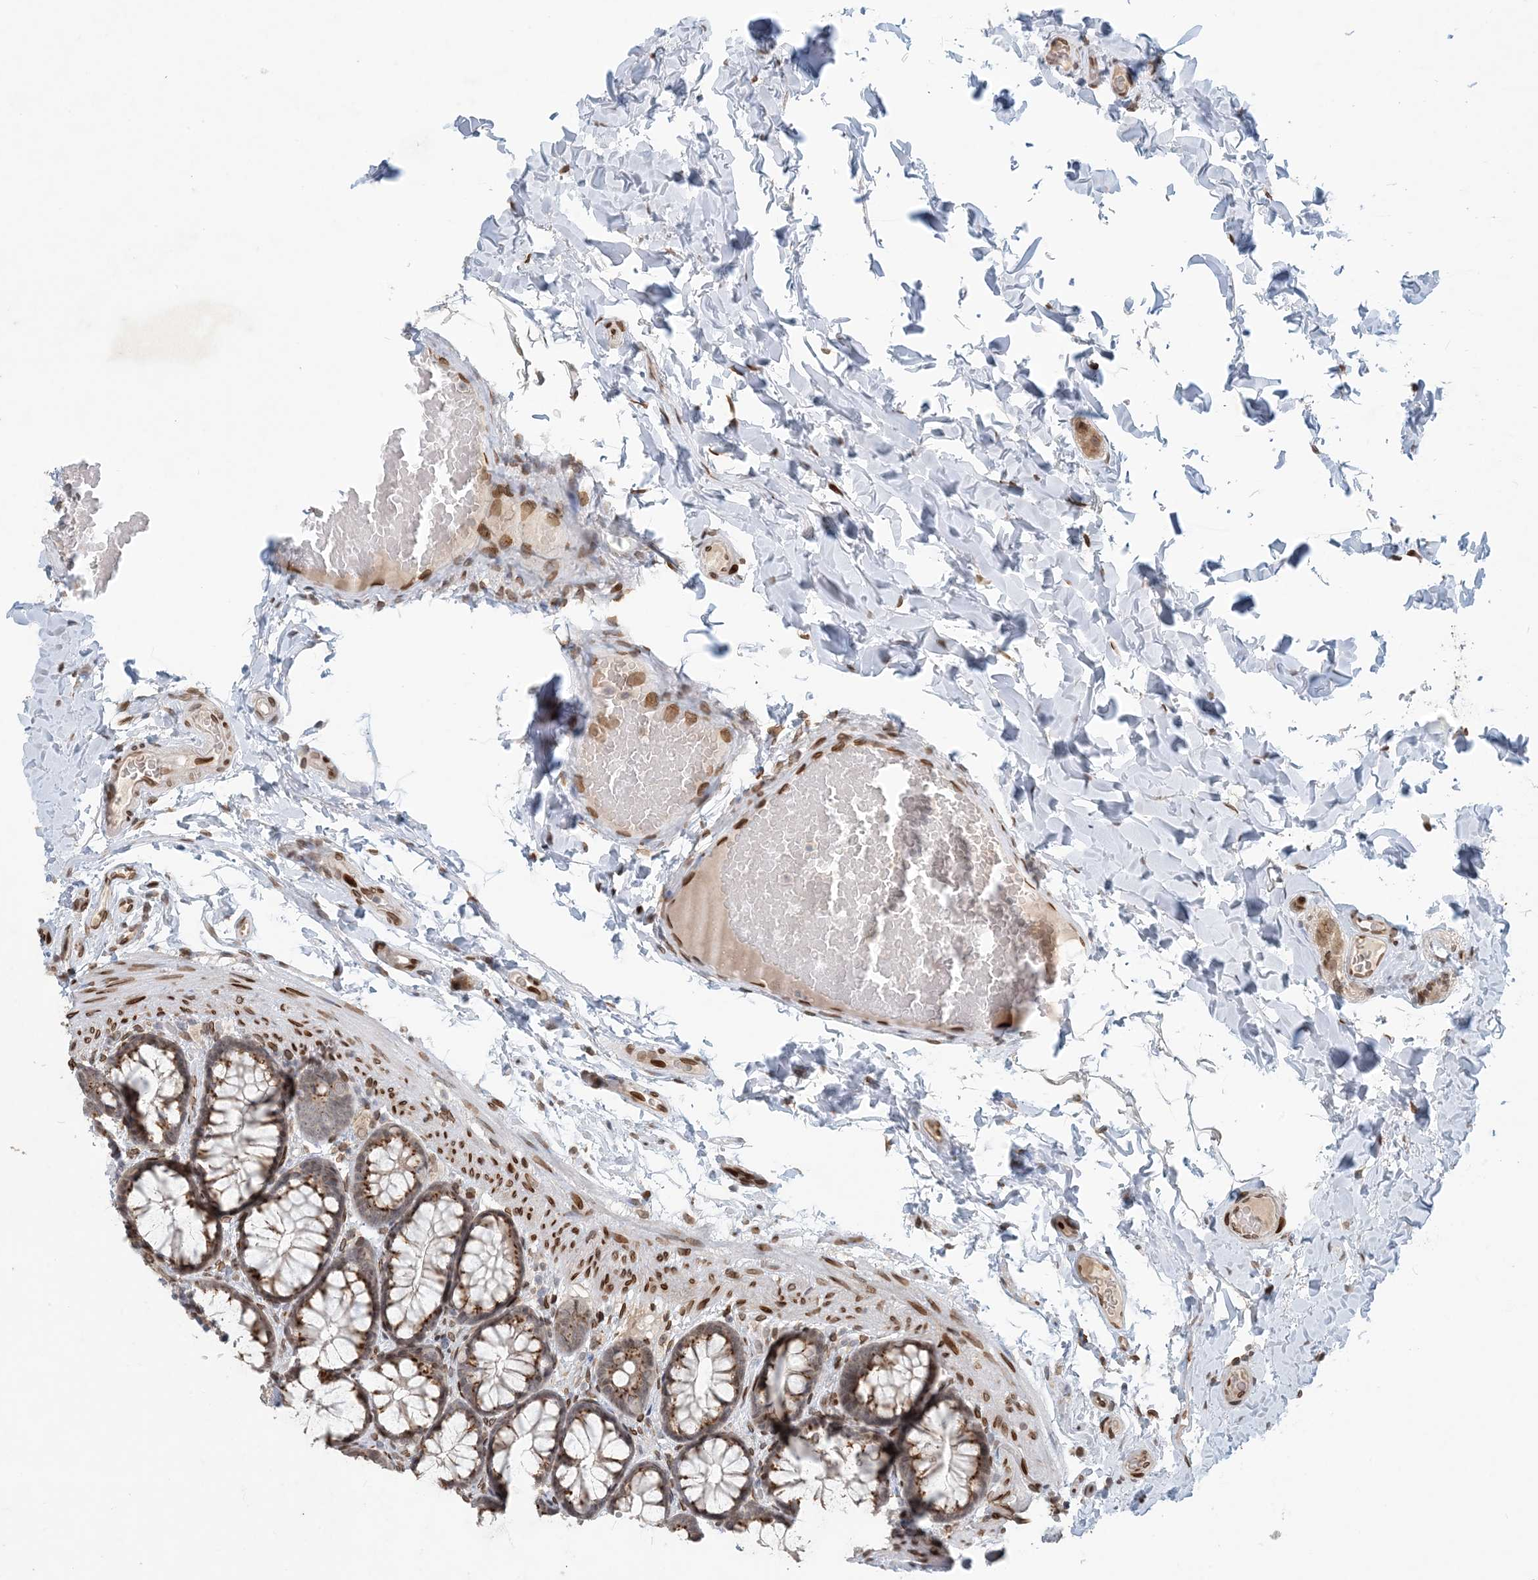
{"staining": {"intensity": "strong", "quantity": ">75%", "location": "nuclear"}, "tissue": "colon", "cell_type": "Endothelial cells", "image_type": "normal", "snomed": [{"axis": "morphology", "description": "Normal tissue, NOS"}, {"axis": "topography", "description": "Colon"}], "caption": "Human colon stained with a protein marker reveals strong staining in endothelial cells.", "gene": "SLC35A2", "patient": {"sex": "male", "age": 47}}